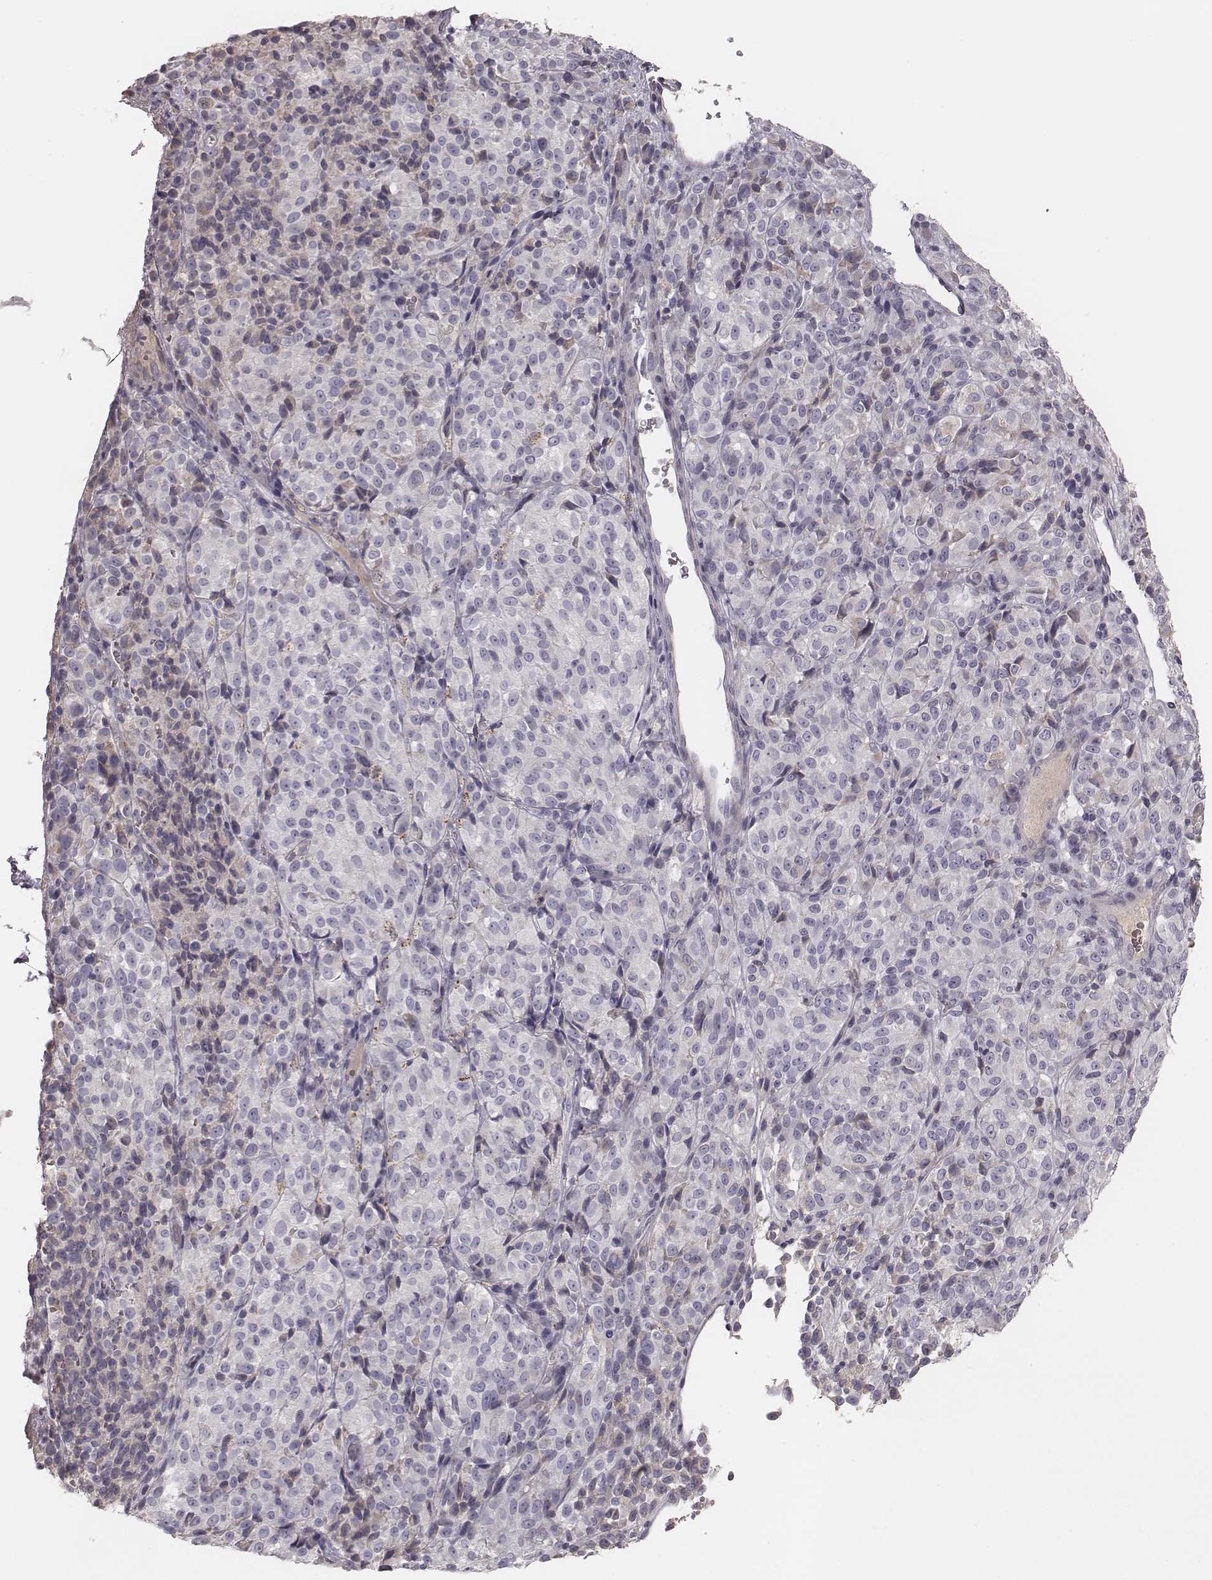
{"staining": {"intensity": "negative", "quantity": "none", "location": "none"}, "tissue": "melanoma", "cell_type": "Tumor cells", "image_type": "cancer", "snomed": [{"axis": "morphology", "description": "Malignant melanoma, Metastatic site"}, {"axis": "topography", "description": "Brain"}], "caption": "This histopathology image is of melanoma stained with immunohistochemistry to label a protein in brown with the nuclei are counter-stained blue. There is no staining in tumor cells. (IHC, brightfield microscopy, high magnification).", "gene": "TLX3", "patient": {"sex": "female", "age": 56}}